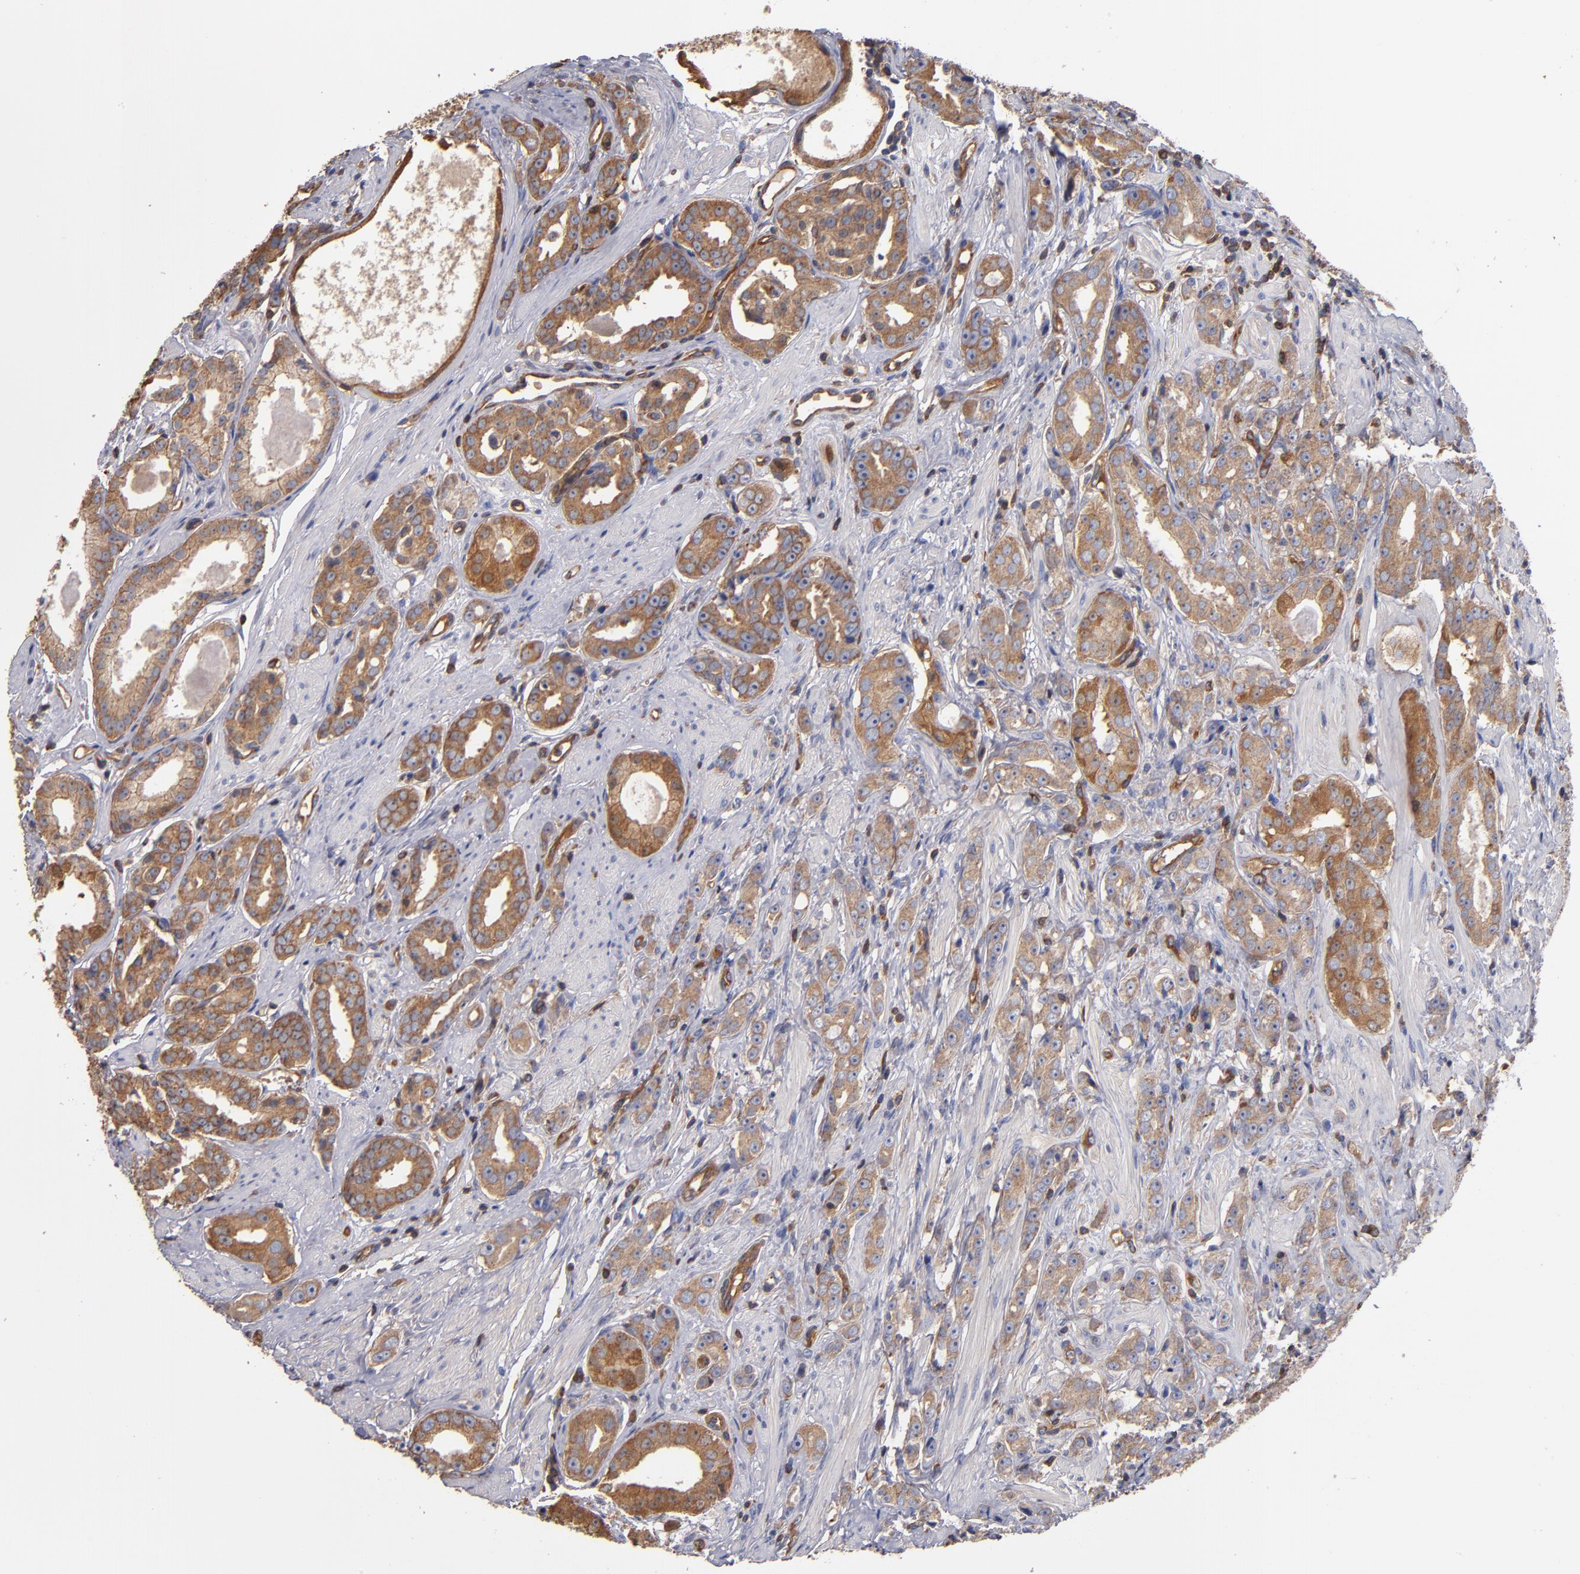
{"staining": {"intensity": "moderate", "quantity": ">75%", "location": "cytoplasmic/membranous"}, "tissue": "prostate cancer", "cell_type": "Tumor cells", "image_type": "cancer", "snomed": [{"axis": "morphology", "description": "Adenocarcinoma, Medium grade"}, {"axis": "topography", "description": "Prostate"}], "caption": "Medium-grade adenocarcinoma (prostate) stained with a protein marker demonstrates moderate staining in tumor cells.", "gene": "ESYT2", "patient": {"sex": "male", "age": 53}}